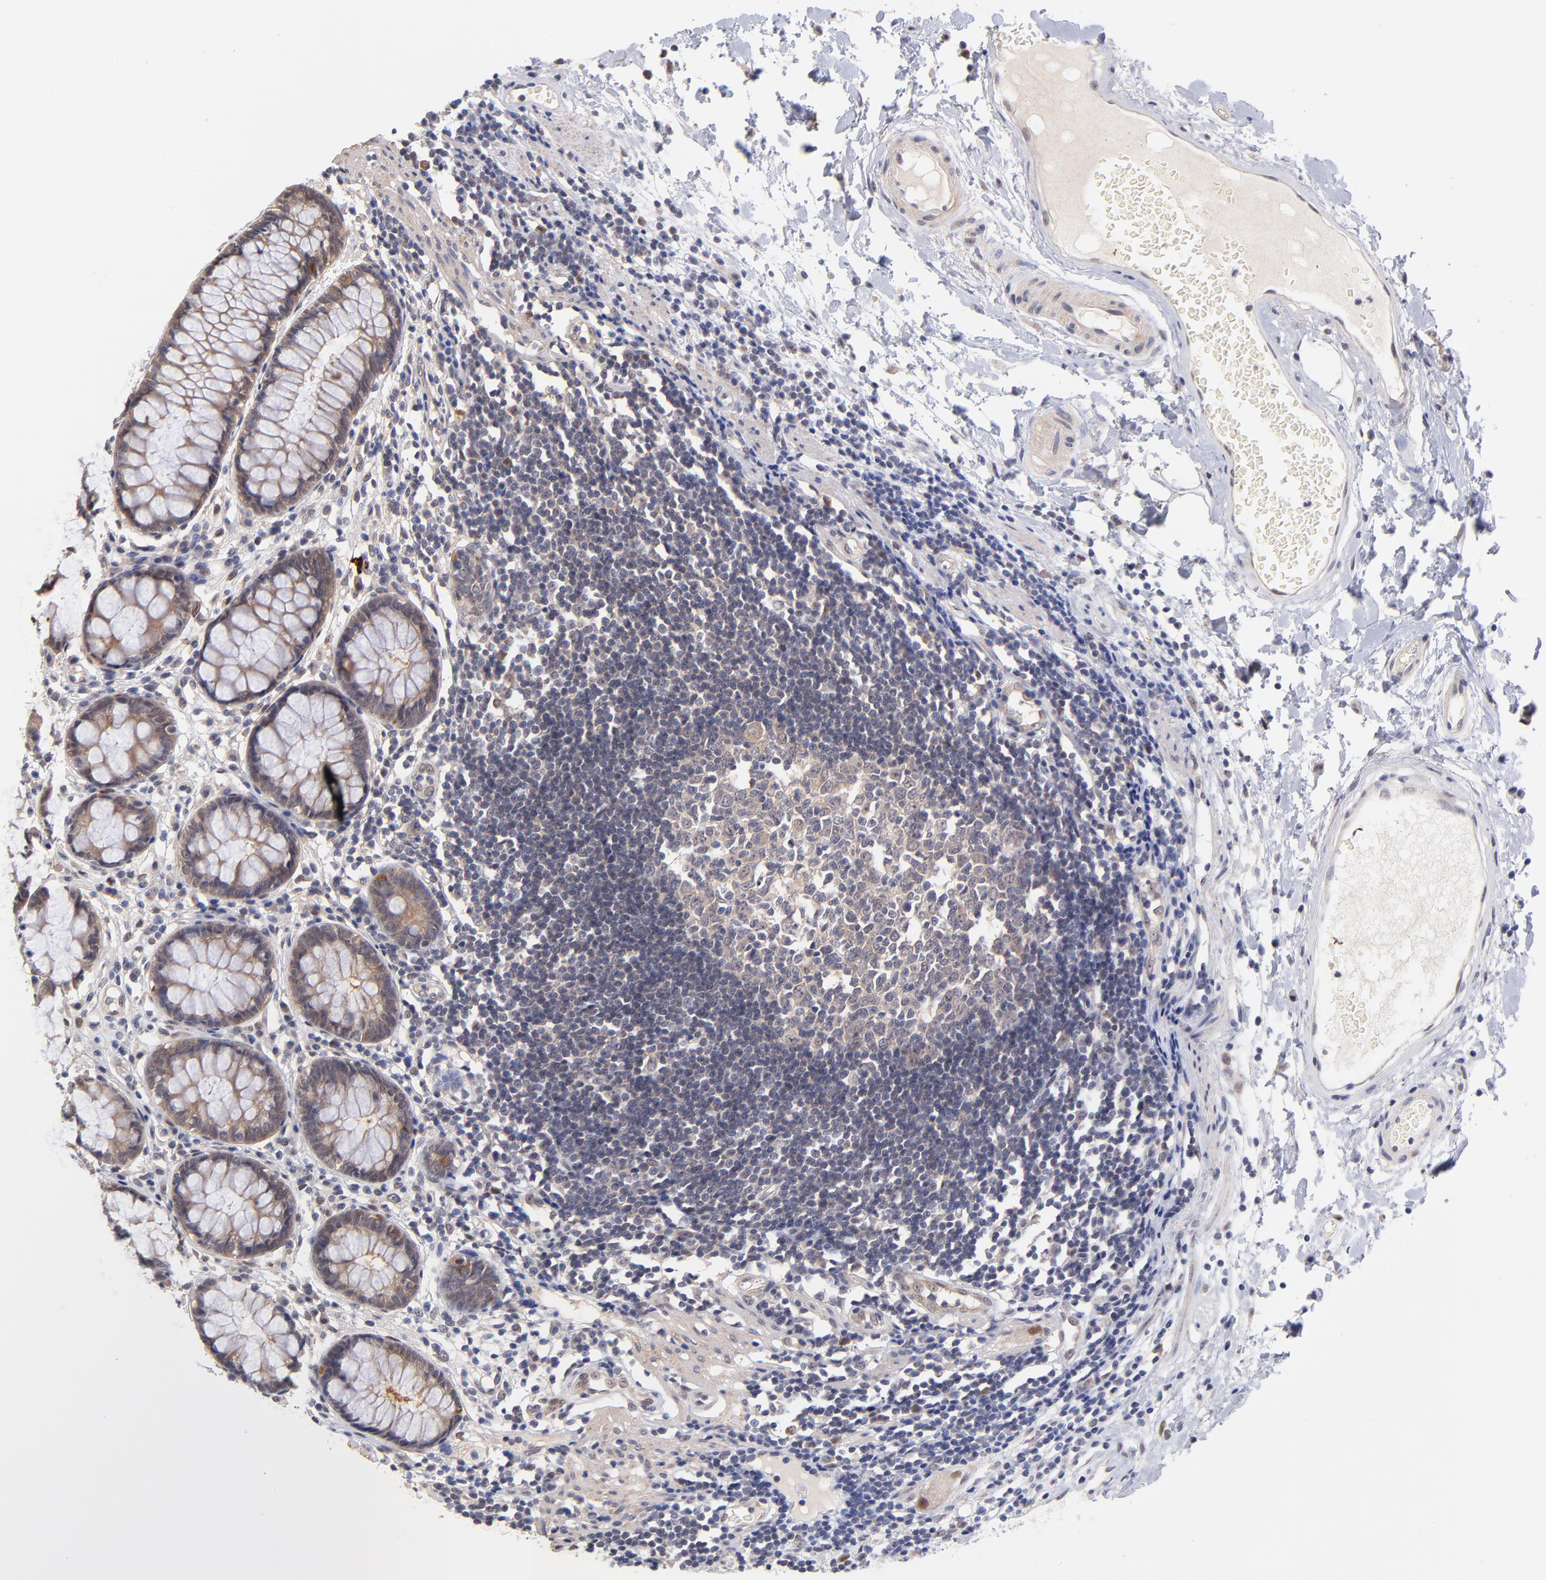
{"staining": {"intensity": "weak", "quantity": ">75%", "location": "cytoplasmic/membranous"}, "tissue": "rectum", "cell_type": "Glandular cells", "image_type": "normal", "snomed": [{"axis": "morphology", "description": "Normal tissue, NOS"}, {"axis": "topography", "description": "Rectum"}], "caption": "A micrograph of human rectum stained for a protein shows weak cytoplasmic/membranous brown staining in glandular cells. Ihc stains the protein in brown and the nuclei are stained blue.", "gene": "UBE2E2", "patient": {"sex": "female", "age": 66}}